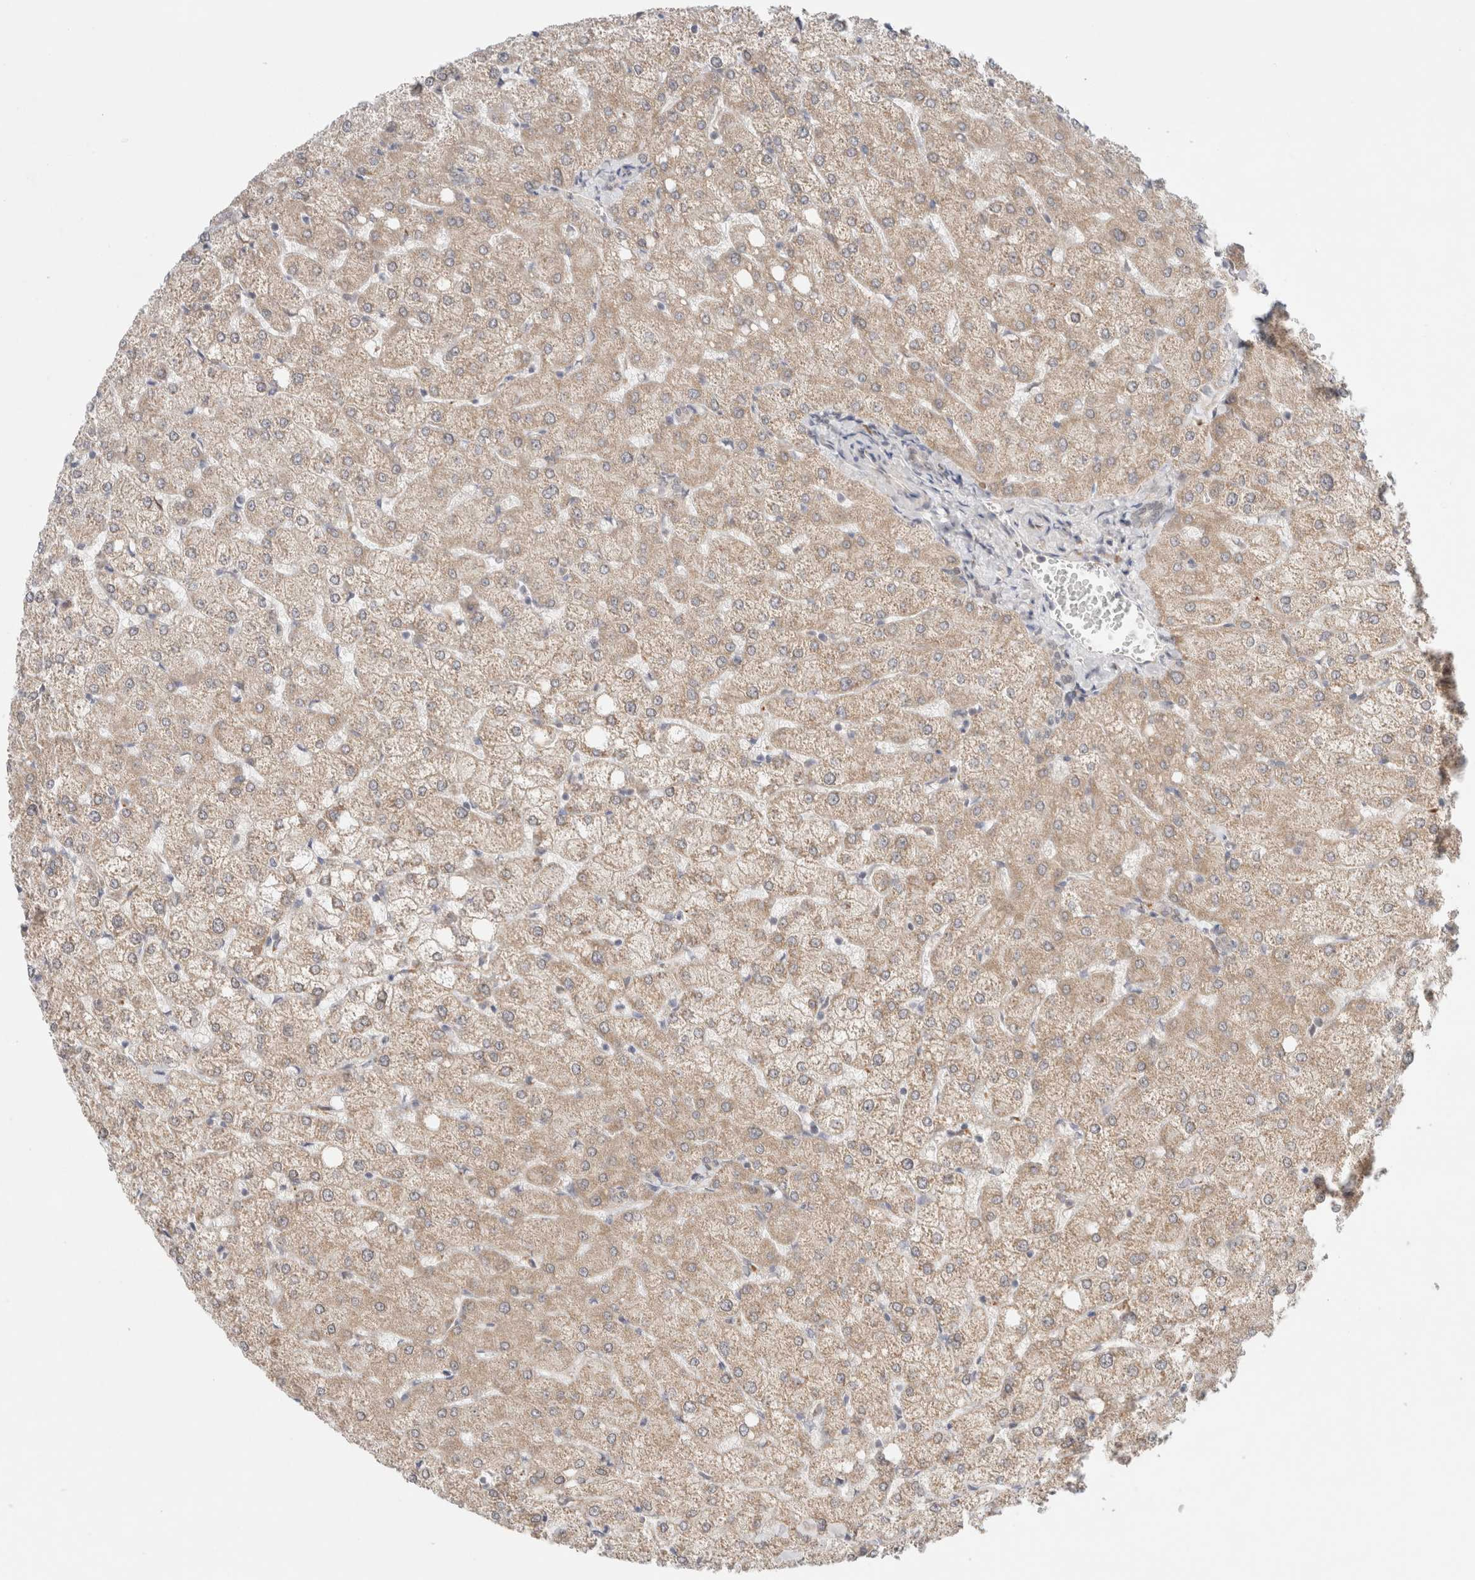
{"staining": {"intensity": "negative", "quantity": "none", "location": "none"}, "tissue": "liver", "cell_type": "Cholangiocytes", "image_type": "normal", "snomed": [{"axis": "morphology", "description": "Normal tissue, NOS"}, {"axis": "topography", "description": "Liver"}], "caption": "A high-resolution photomicrograph shows immunohistochemistry staining of unremarkable liver, which reveals no significant staining in cholangiocytes.", "gene": "ERI3", "patient": {"sex": "female", "age": 54}}